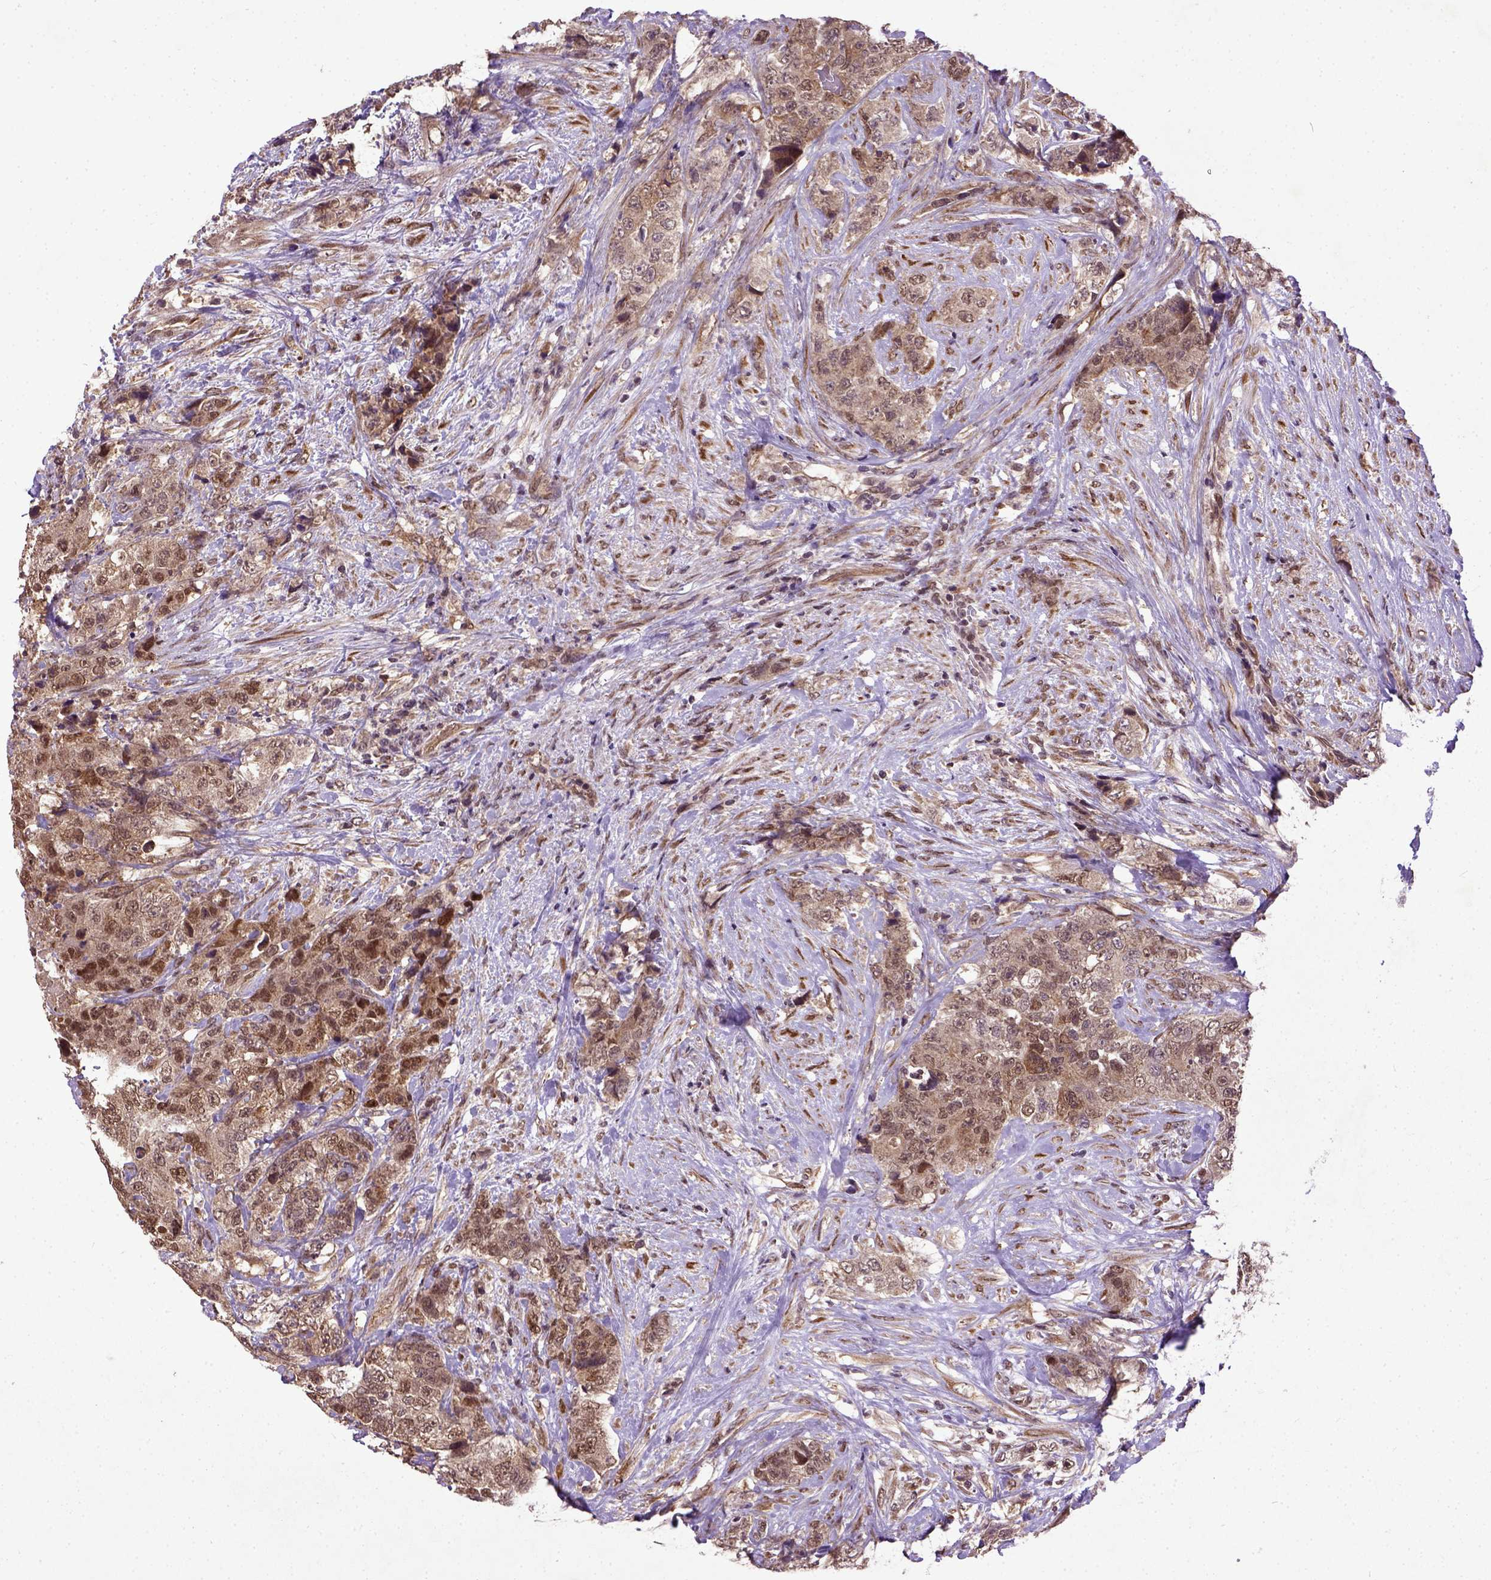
{"staining": {"intensity": "moderate", "quantity": ">75%", "location": "cytoplasmic/membranous,nuclear"}, "tissue": "urothelial cancer", "cell_type": "Tumor cells", "image_type": "cancer", "snomed": [{"axis": "morphology", "description": "Urothelial carcinoma, High grade"}, {"axis": "topography", "description": "Urinary bladder"}], "caption": "Immunohistochemical staining of human high-grade urothelial carcinoma displays moderate cytoplasmic/membranous and nuclear protein expression in about >75% of tumor cells.", "gene": "UBA3", "patient": {"sex": "female", "age": 78}}